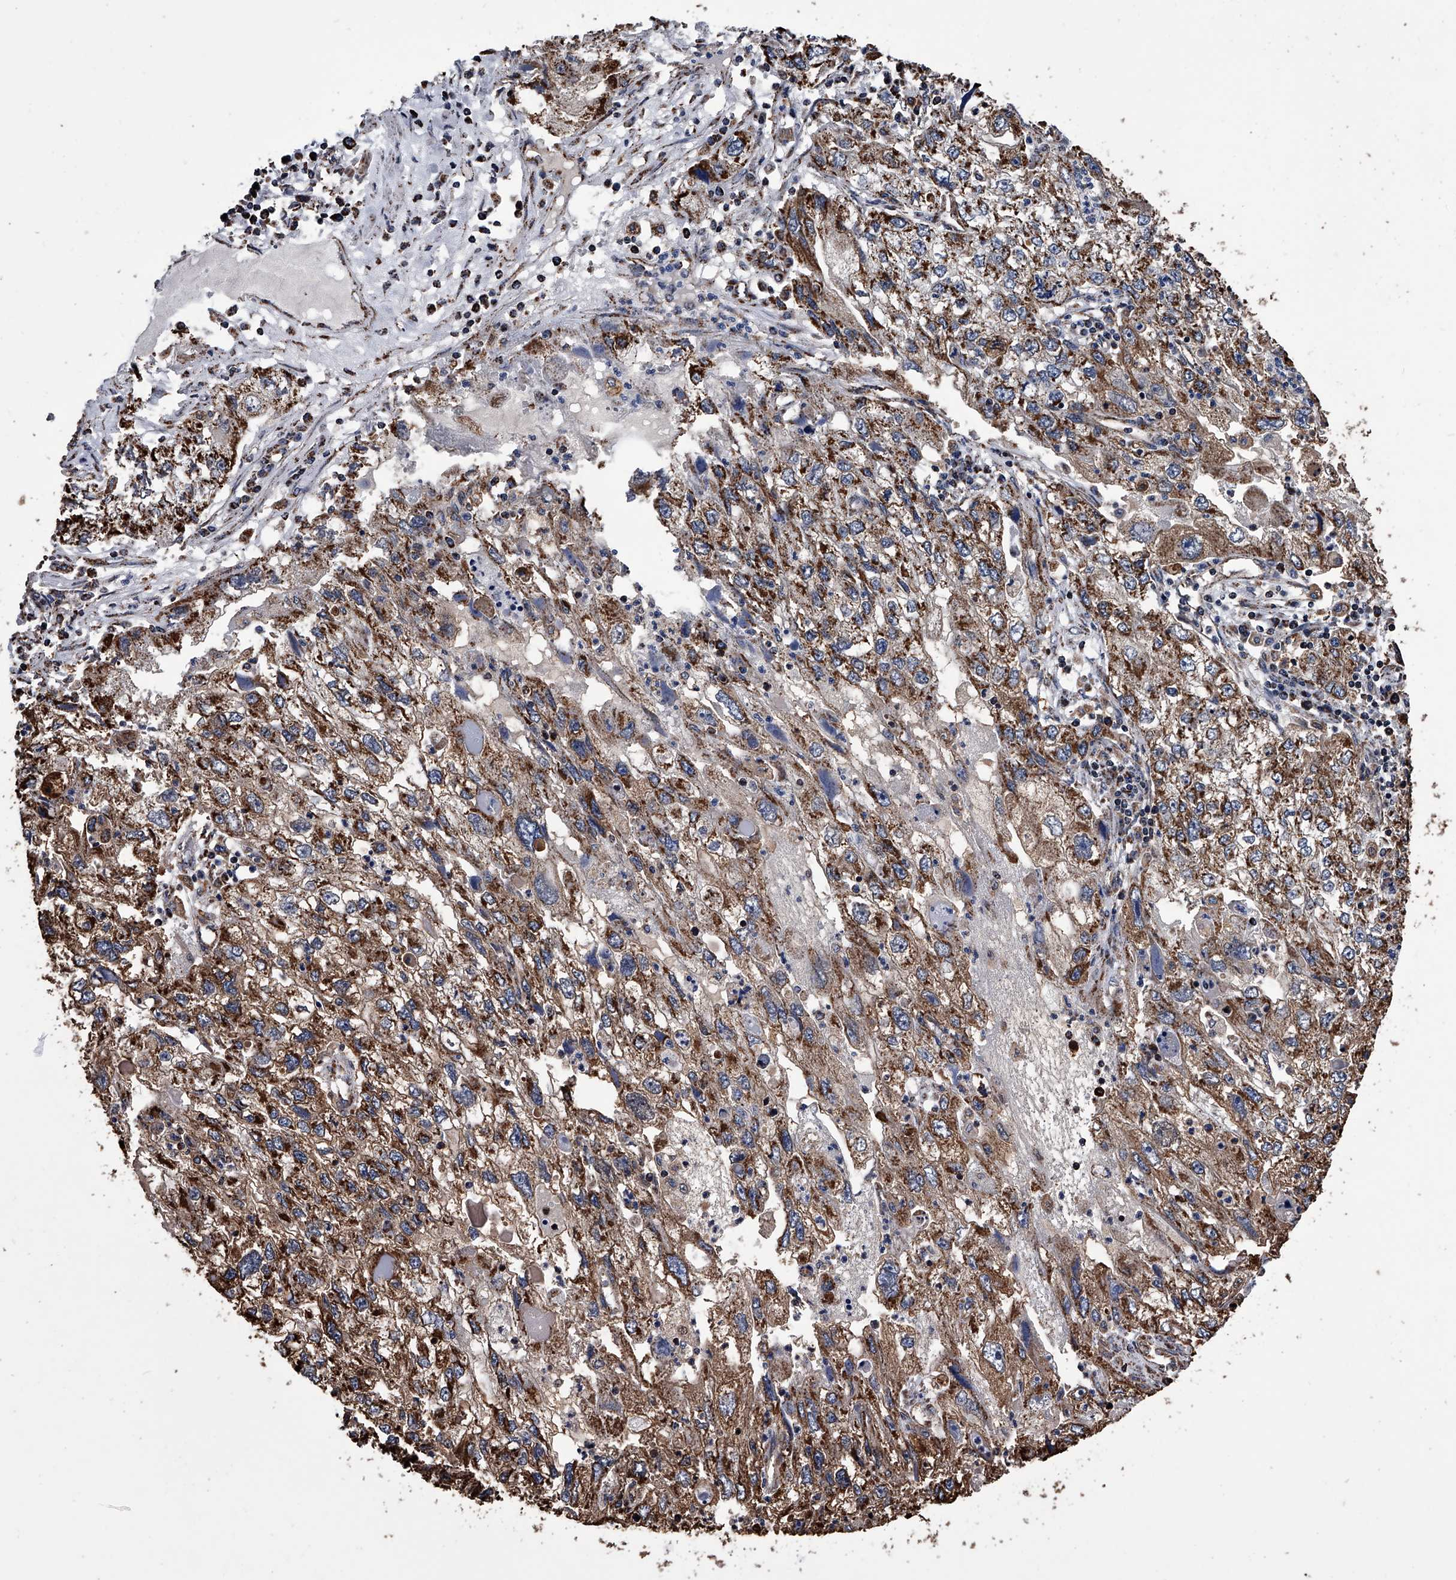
{"staining": {"intensity": "strong", "quantity": "25%-75%", "location": "cytoplasmic/membranous"}, "tissue": "endometrial cancer", "cell_type": "Tumor cells", "image_type": "cancer", "snomed": [{"axis": "morphology", "description": "Adenocarcinoma, NOS"}, {"axis": "topography", "description": "Endometrium"}], "caption": "Immunohistochemistry of human endometrial cancer (adenocarcinoma) demonstrates high levels of strong cytoplasmic/membranous expression in approximately 25%-75% of tumor cells.", "gene": "SMPDL3A", "patient": {"sex": "female", "age": 49}}